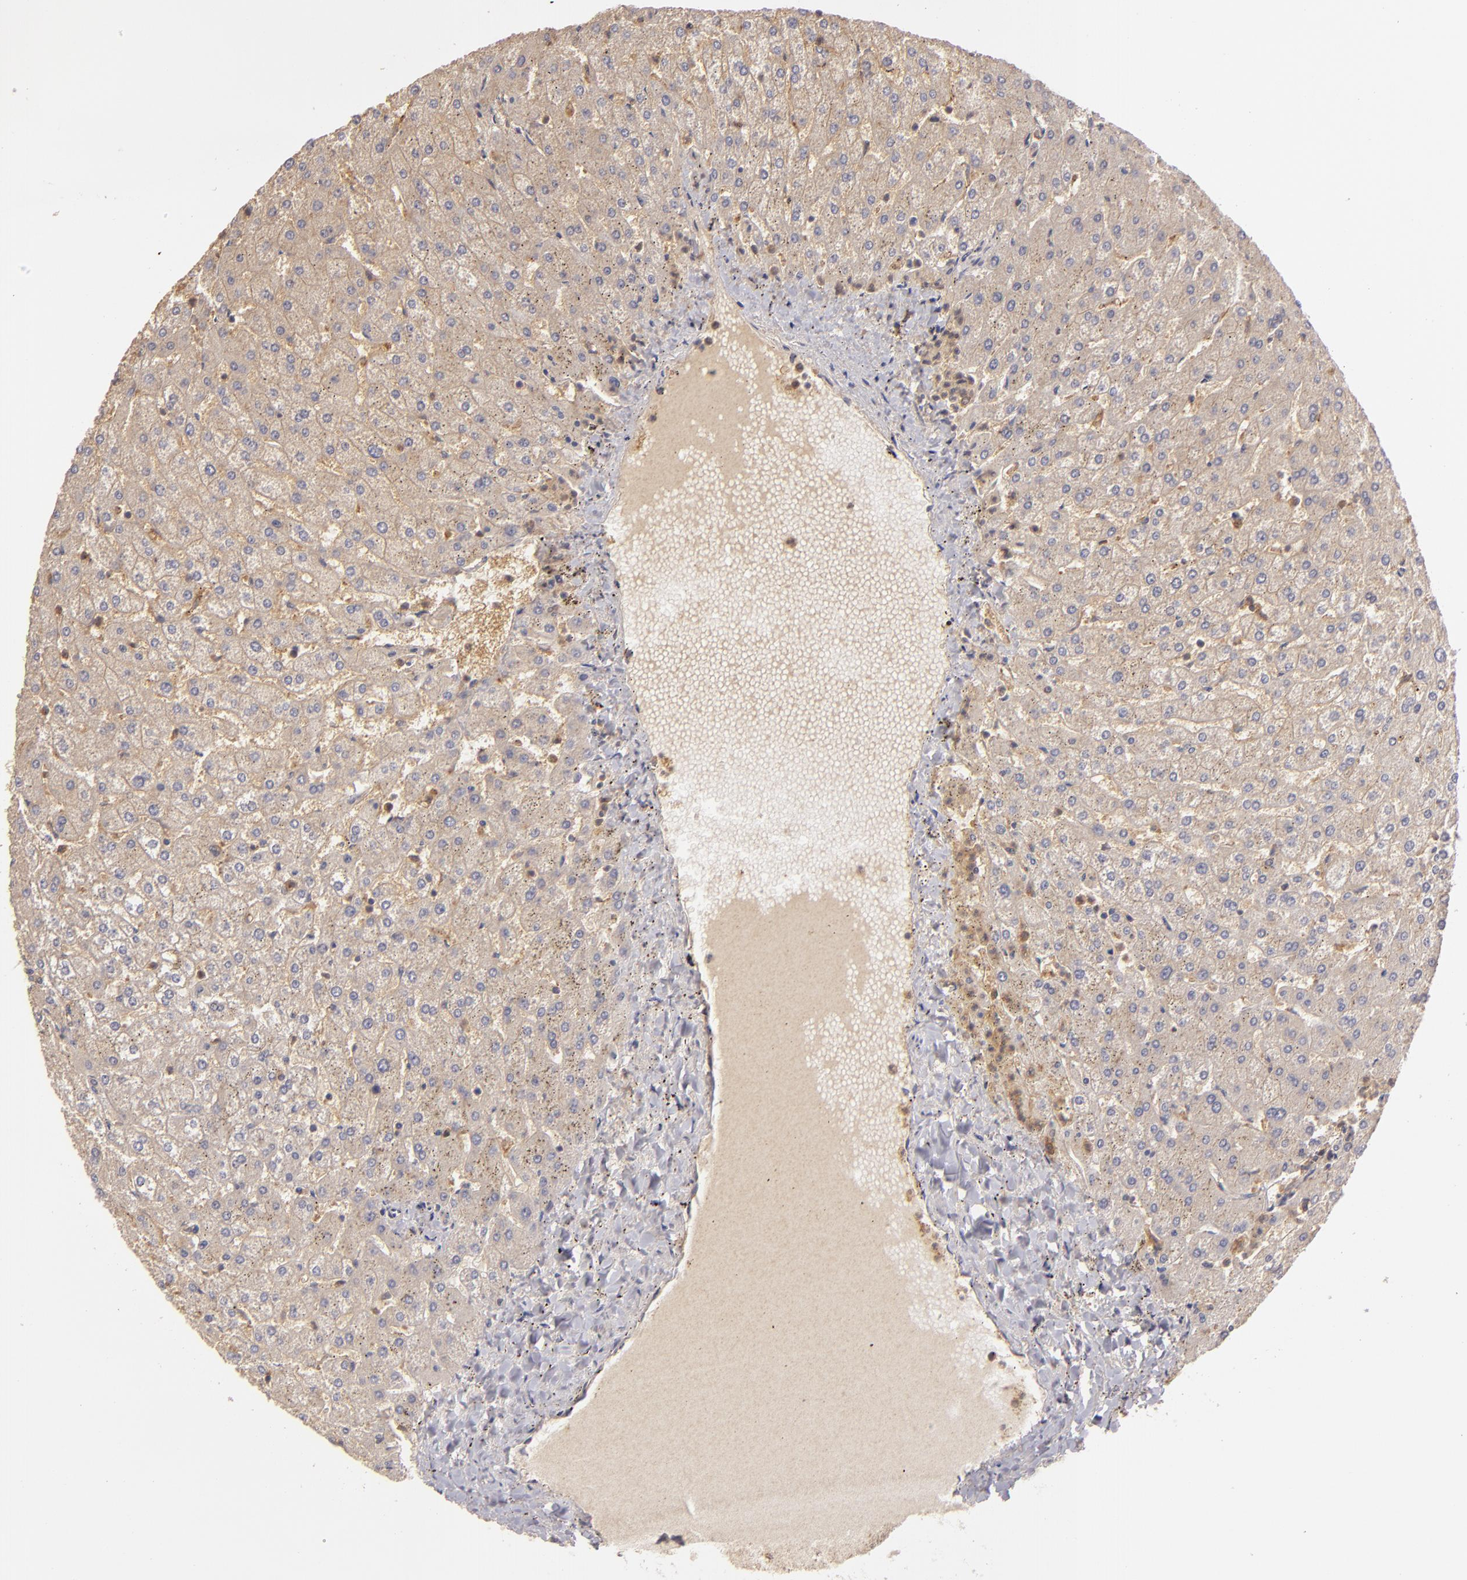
{"staining": {"intensity": "weak", "quantity": ">75%", "location": "cytoplasmic/membranous"}, "tissue": "liver", "cell_type": "Cholangiocytes", "image_type": "normal", "snomed": [{"axis": "morphology", "description": "Normal tissue, NOS"}, {"axis": "topography", "description": "Liver"}], "caption": "An IHC micrograph of normal tissue is shown. Protein staining in brown shows weak cytoplasmic/membranous positivity in liver within cholangiocytes. (DAB IHC with brightfield microscopy, high magnification).", "gene": "PRKCD", "patient": {"sex": "female", "age": 32}}